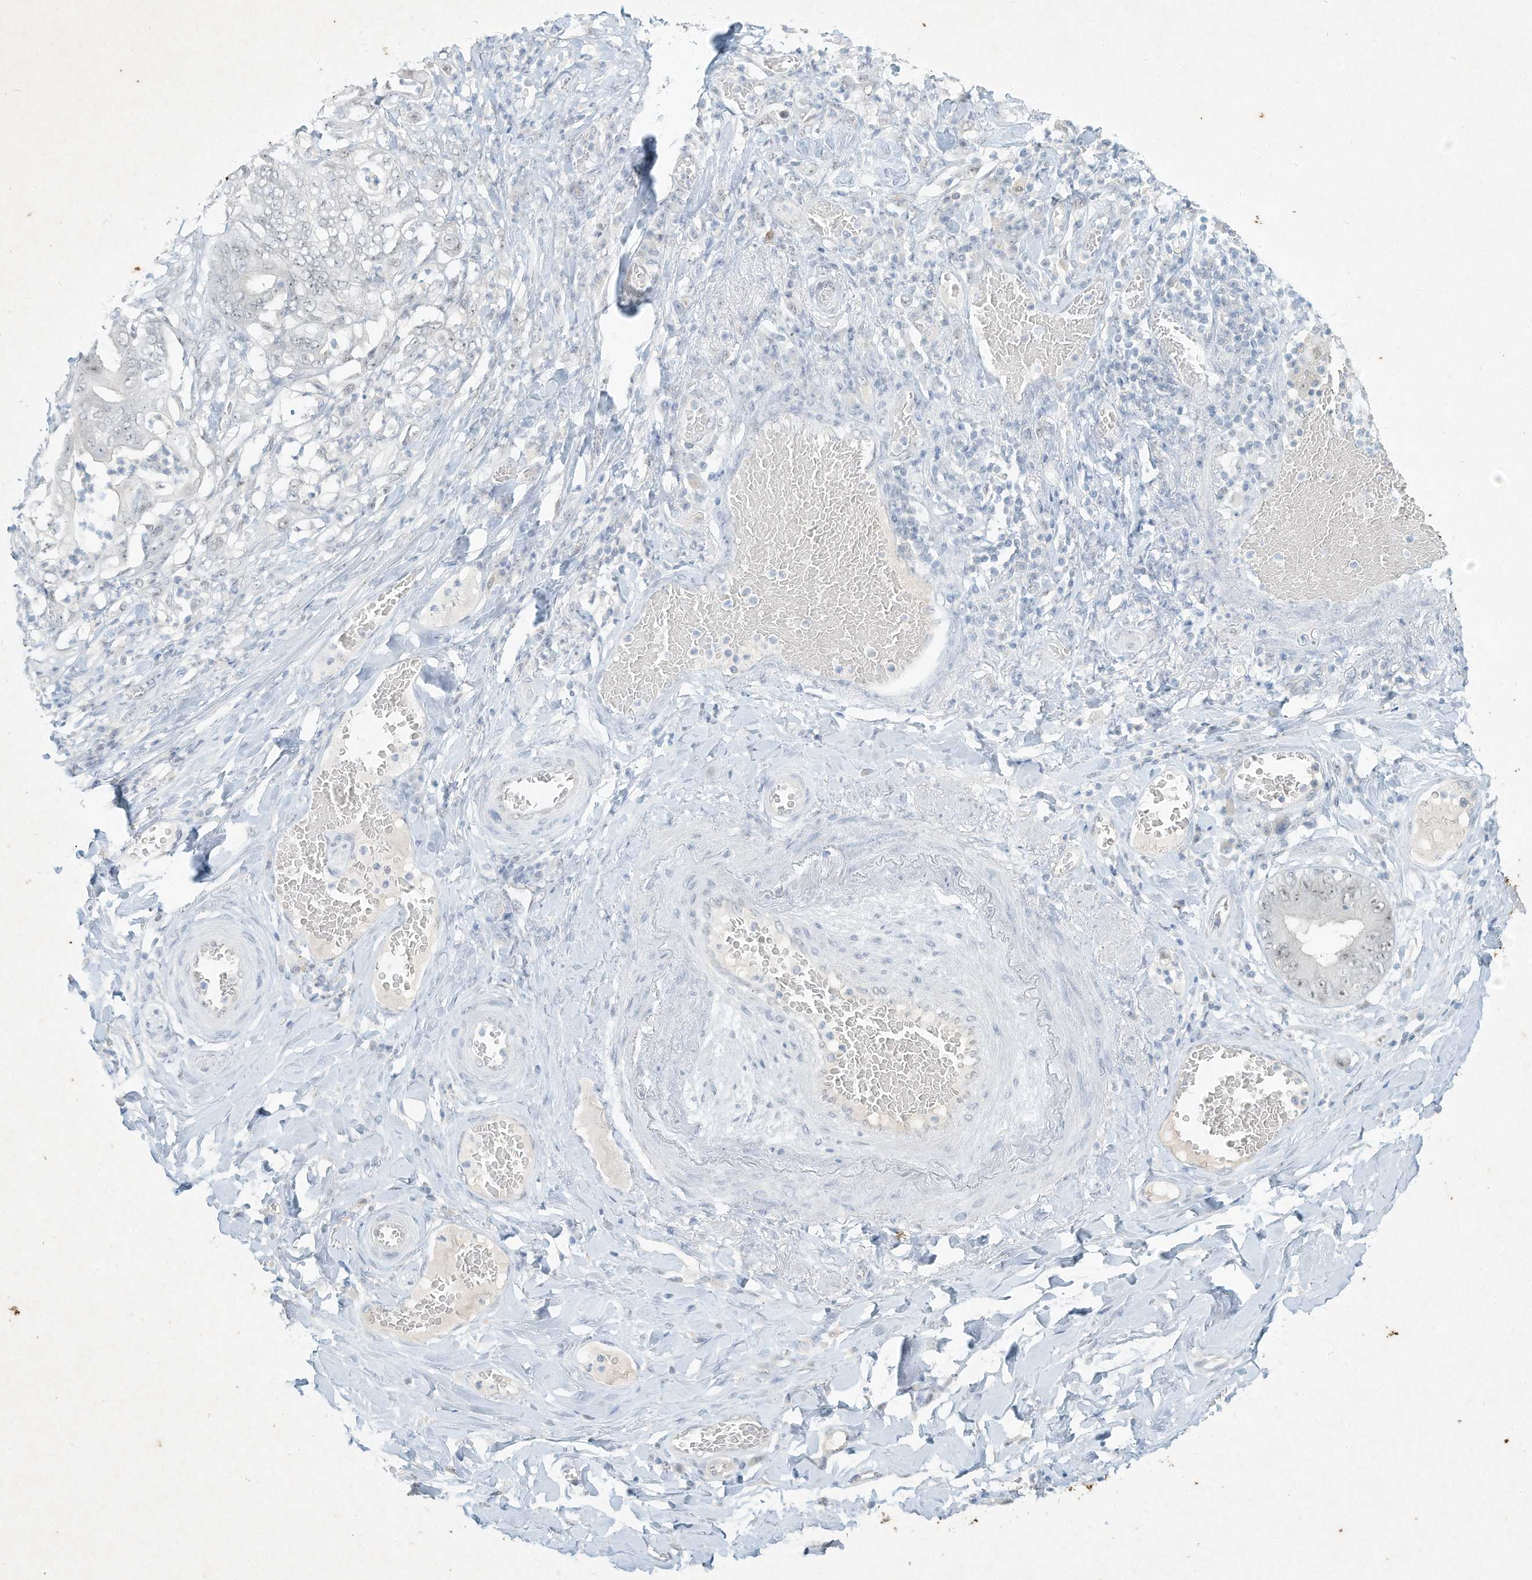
{"staining": {"intensity": "negative", "quantity": "none", "location": "none"}, "tissue": "stomach cancer", "cell_type": "Tumor cells", "image_type": "cancer", "snomed": [{"axis": "morphology", "description": "Adenocarcinoma, NOS"}, {"axis": "topography", "description": "Stomach"}], "caption": "Stomach cancer was stained to show a protein in brown. There is no significant staining in tumor cells.", "gene": "PGC", "patient": {"sex": "female", "age": 73}}